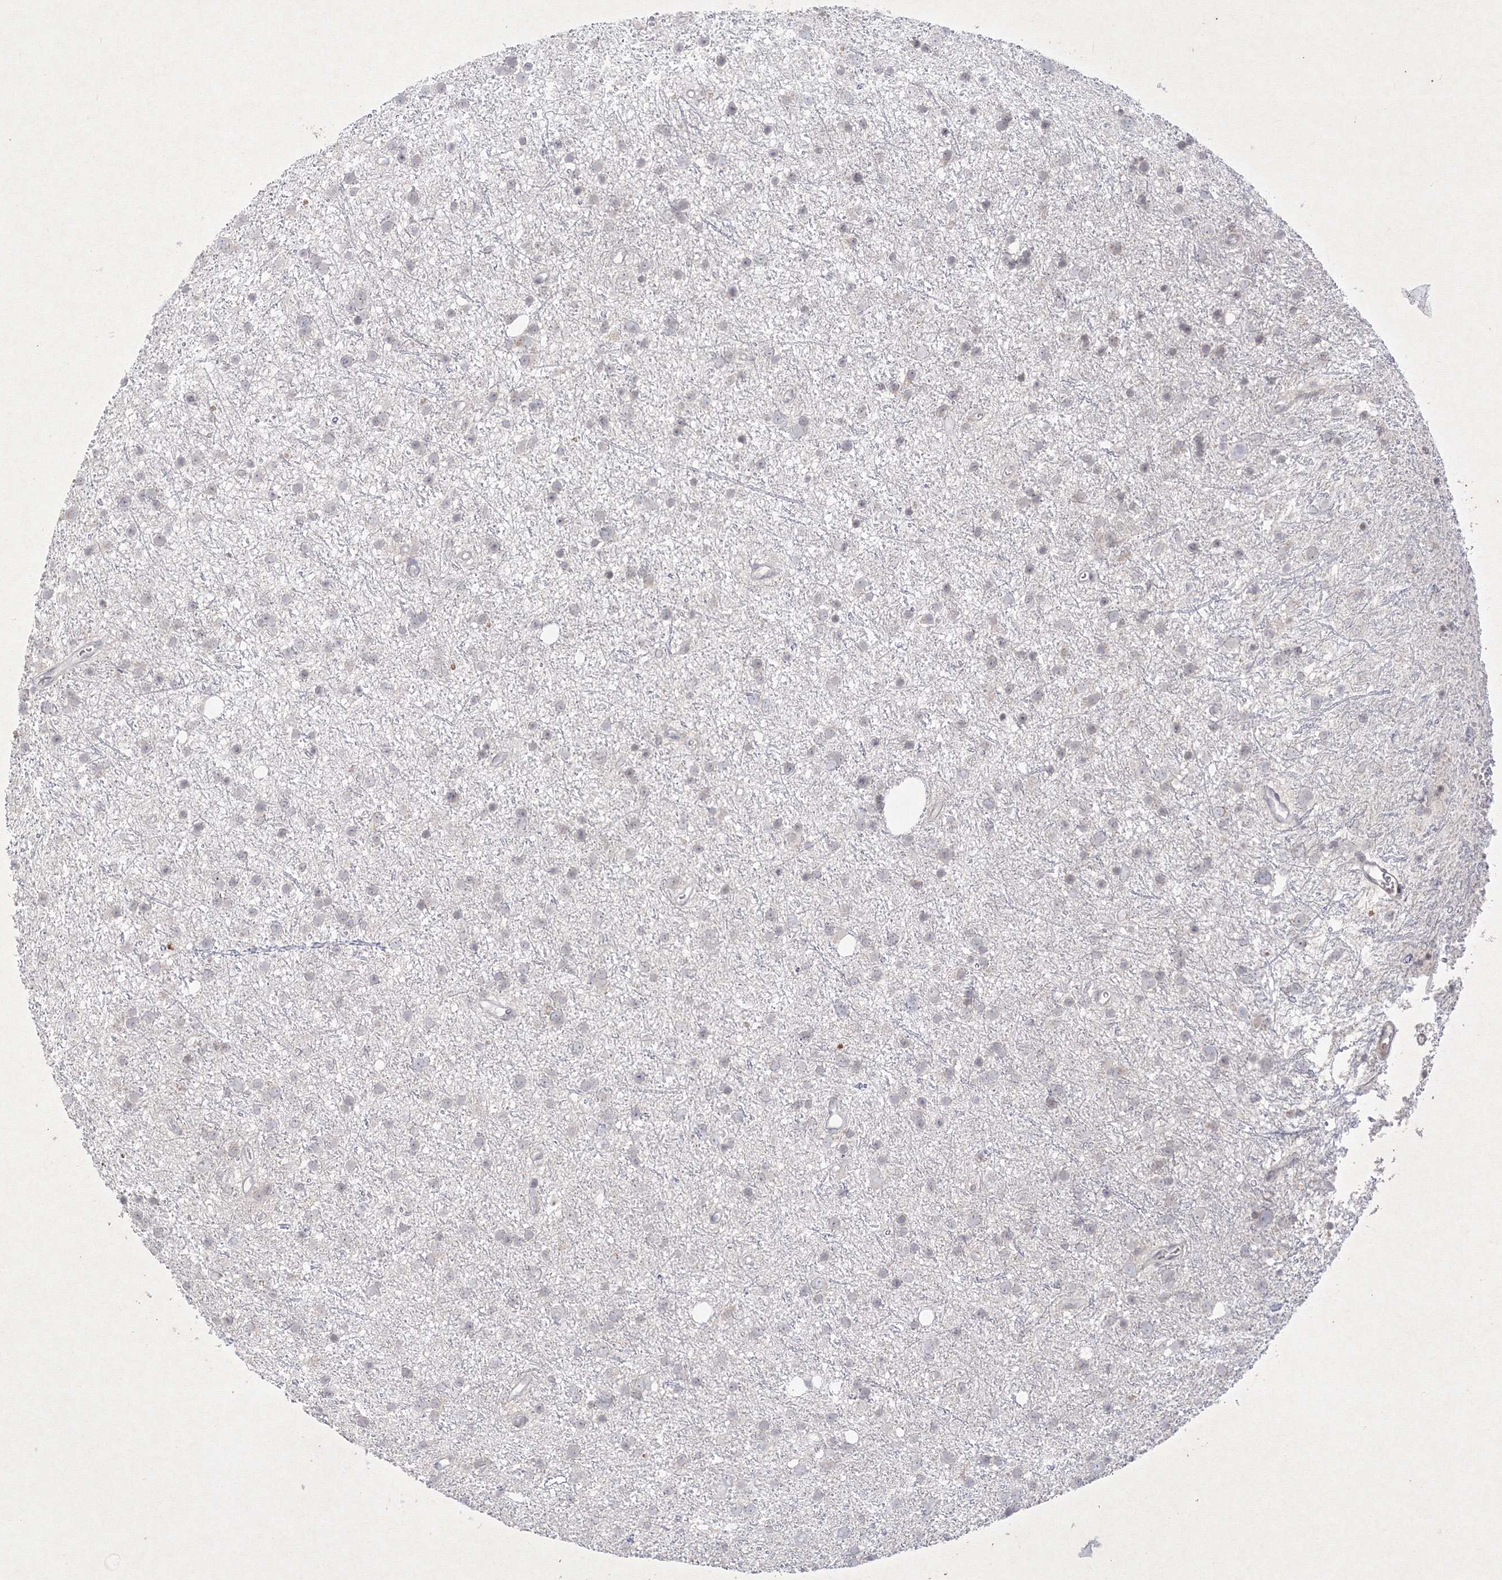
{"staining": {"intensity": "negative", "quantity": "none", "location": "none"}, "tissue": "glioma", "cell_type": "Tumor cells", "image_type": "cancer", "snomed": [{"axis": "morphology", "description": "Glioma, malignant, Low grade"}, {"axis": "topography", "description": "Cerebral cortex"}], "caption": "The histopathology image displays no significant positivity in tumor cells of glioma.", "gene": "NXPE3", "patient": {"sex": "female", "age": 39}}